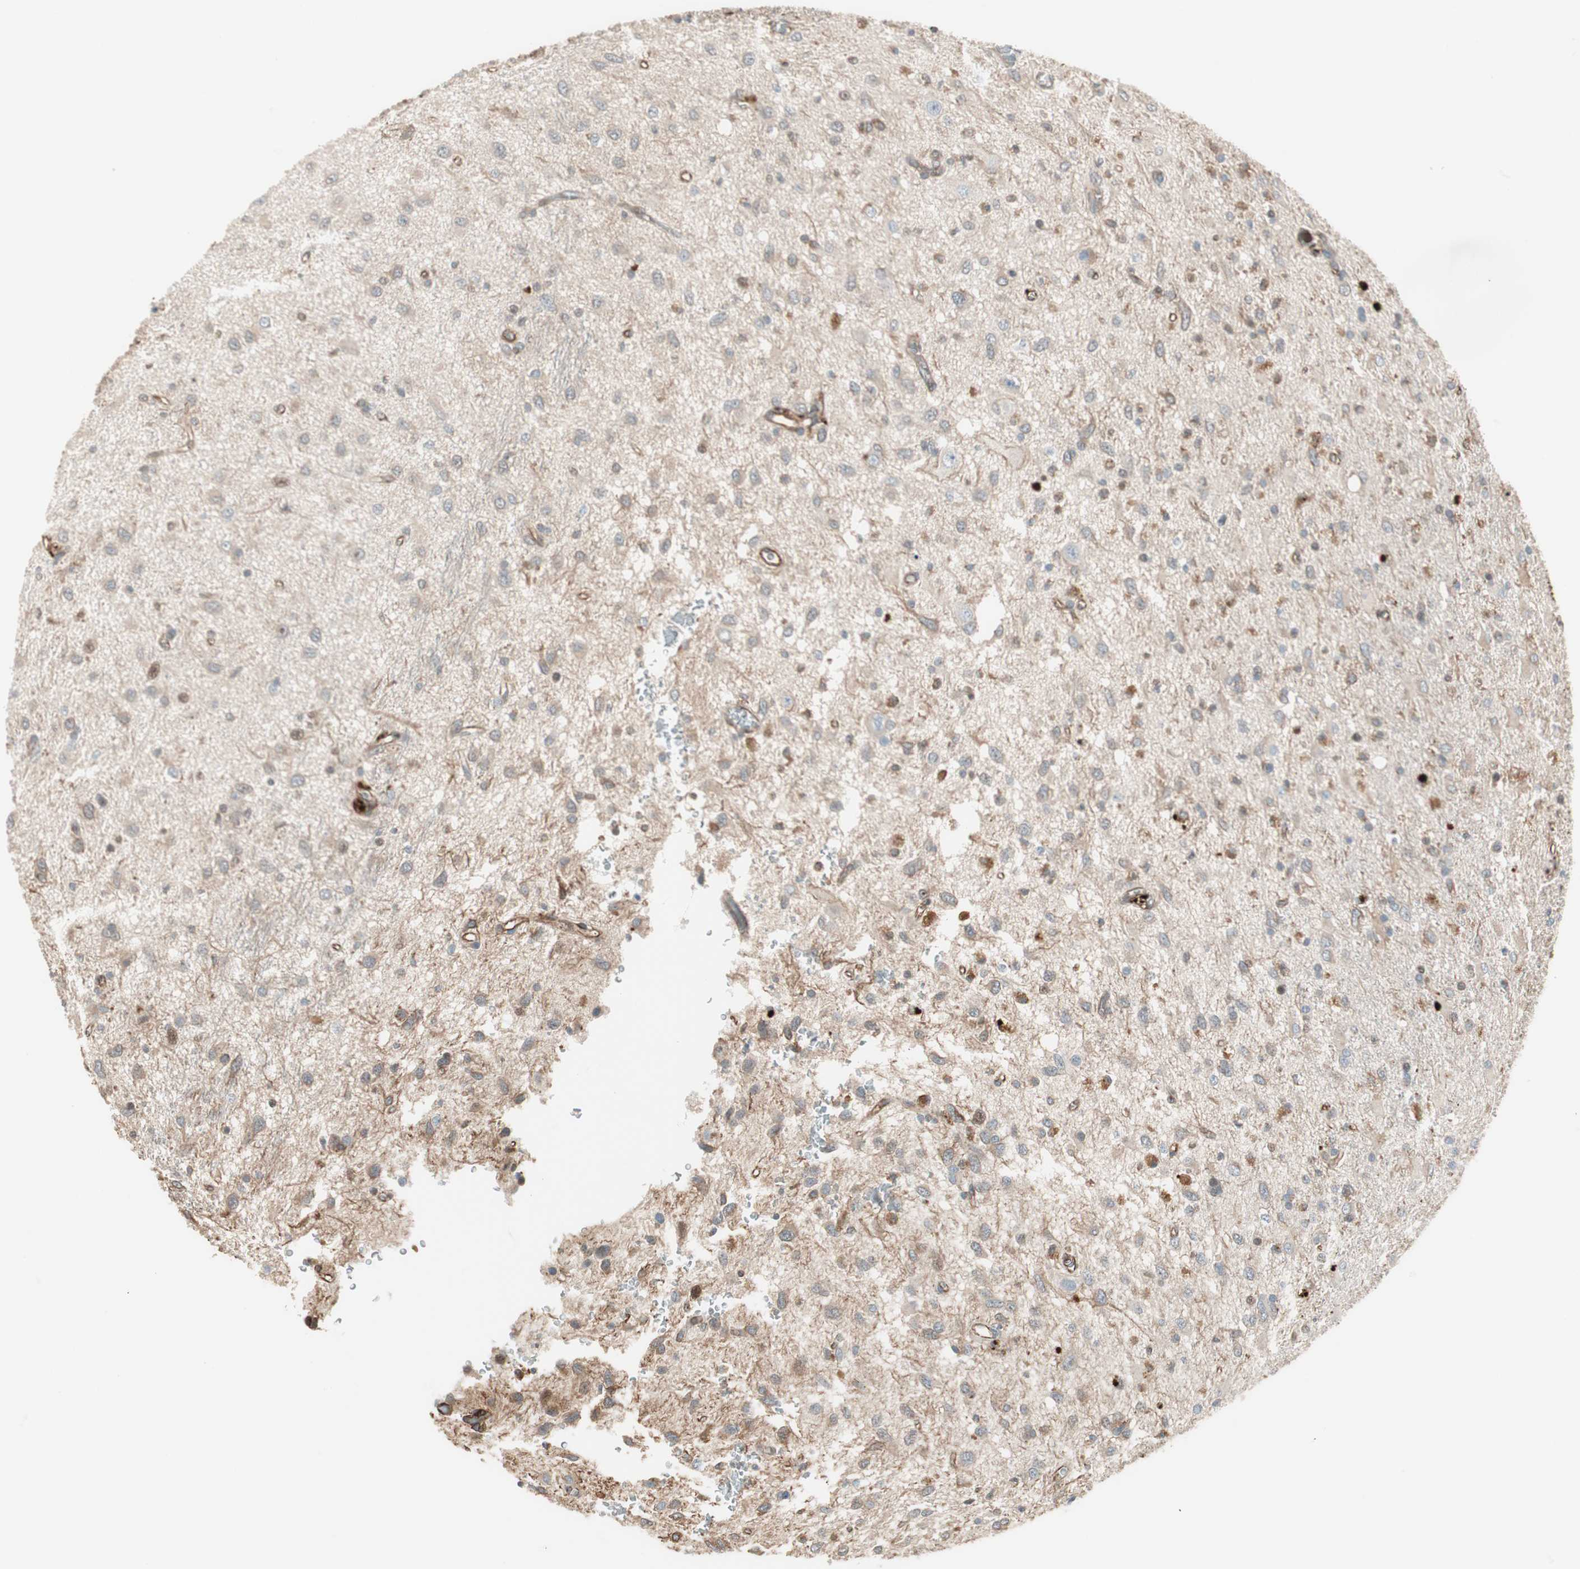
{"staining": {"intensity": "weak", "quantity": "25%-75%", "location": "cytoplasmic/membranous"}, "tissue": "glioma", "cell_type": "Tumor cells", "image_type": "cancer", "snomed": [{"axis": "morphology", "description": "Glioma, malignant, Low grade"}, {"axis": "topography", "description": "Brain"}], "caption": "Human malignant glioma (low-grade) stained for a protein (brown) demonstrates weak cytoplasmic/membranous positive positivity in about 25%-75% of tumor cells.", "gene": "MAD2L2", "patient": {"sex": "male", "age": 77}}